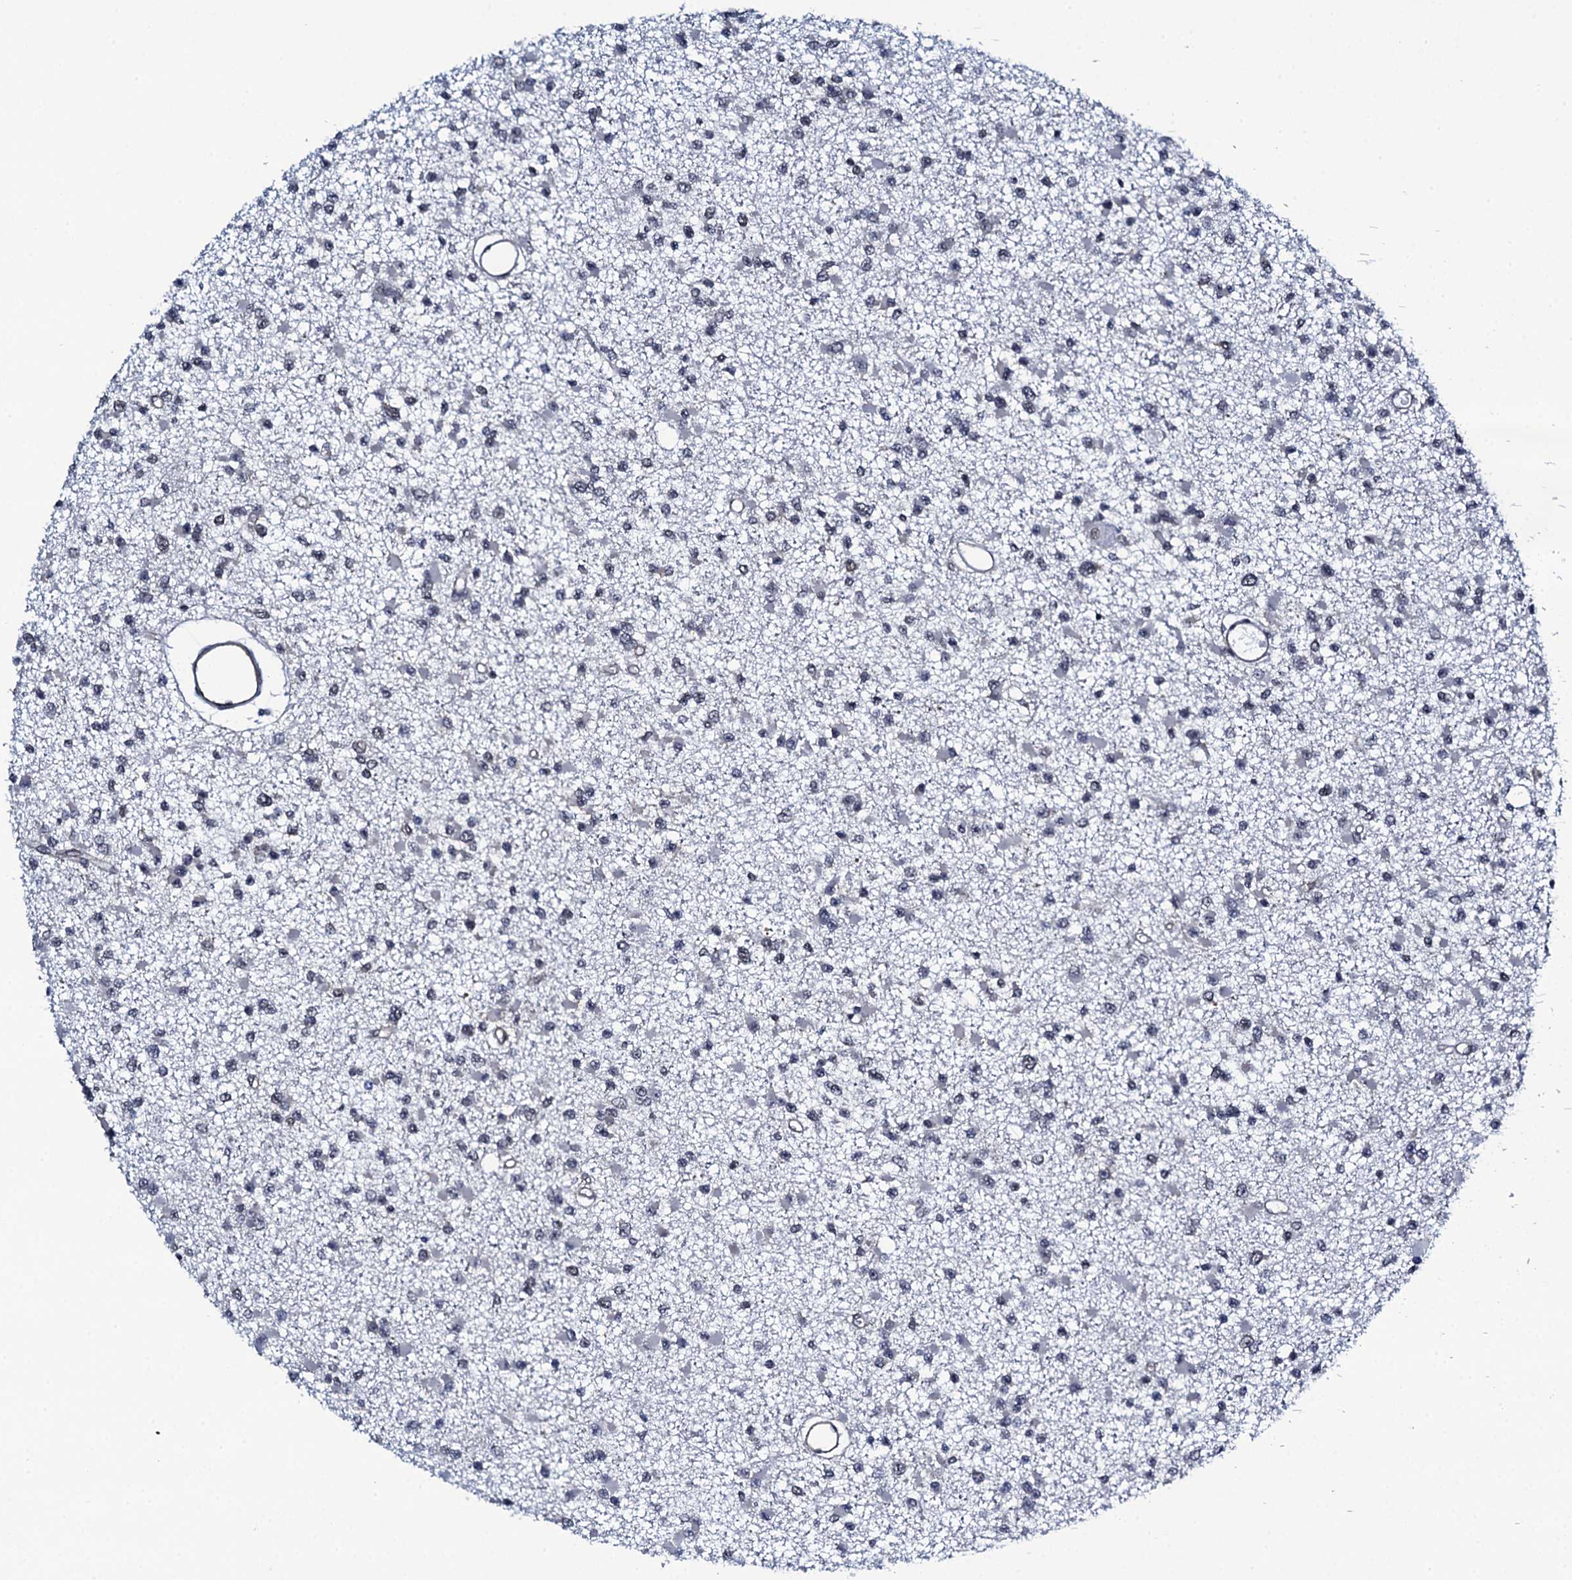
{"staining": {"intensity": "negative", "quantity": "none", "location": "none"}, "tissue": "glioma", "cell_type": "Tumor cells", "image_type": "cancer", "snomed": [{"axis": "morphology", "description": "Glioma, malignant, Low grade"}, {"axis": "topography", "description": "Brain"}], "caption": "The photomicrograph displays no significant positivity in tumor cells of glioma.", "gene": "CWC15", "patient": {"sex": "female", "age": 22}}